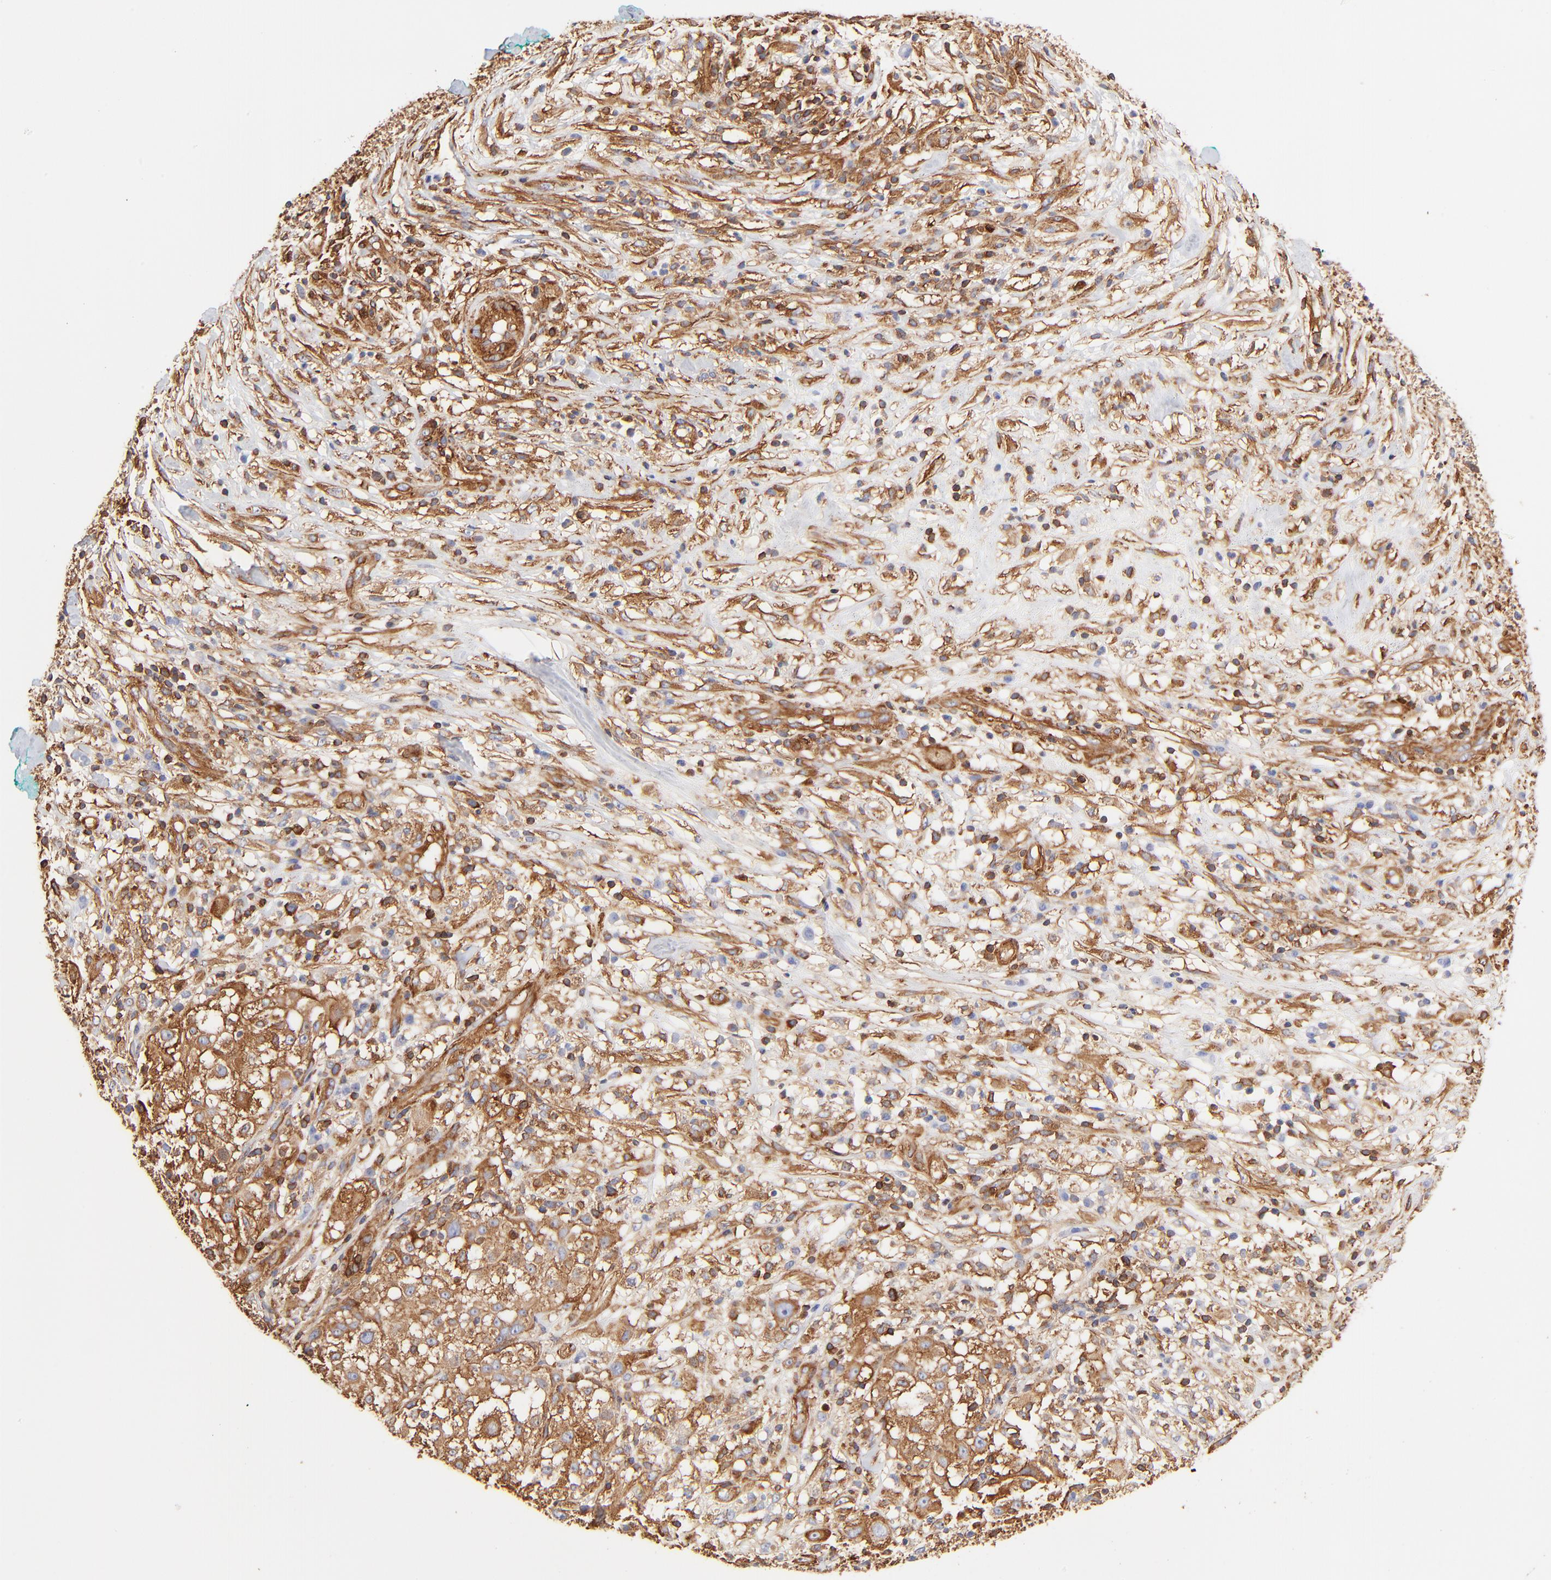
{"staining": {"intensity": "strong", "quantity": ">75%", "location": "cytoplasmic/membranous"}, "tissue": "melanoma", "cell_type": "Tumor cells", "image_type": "cancer", "snomed": [{"axis": "morphology", "description": "Necrosis, NOS"}, {"axis": "morphology", "description": "Malignant melanoma, NOS"}, {"axis": "topography", "description": "Skin"}], "caption": "Melanoma was stained to show a protein in brown. There is high levels of strong cytoplasmic/membranous expression in approximately >75% of tumor cells.", "gene": "FLNA", "patient": {"sex": "female", "age": 87}}